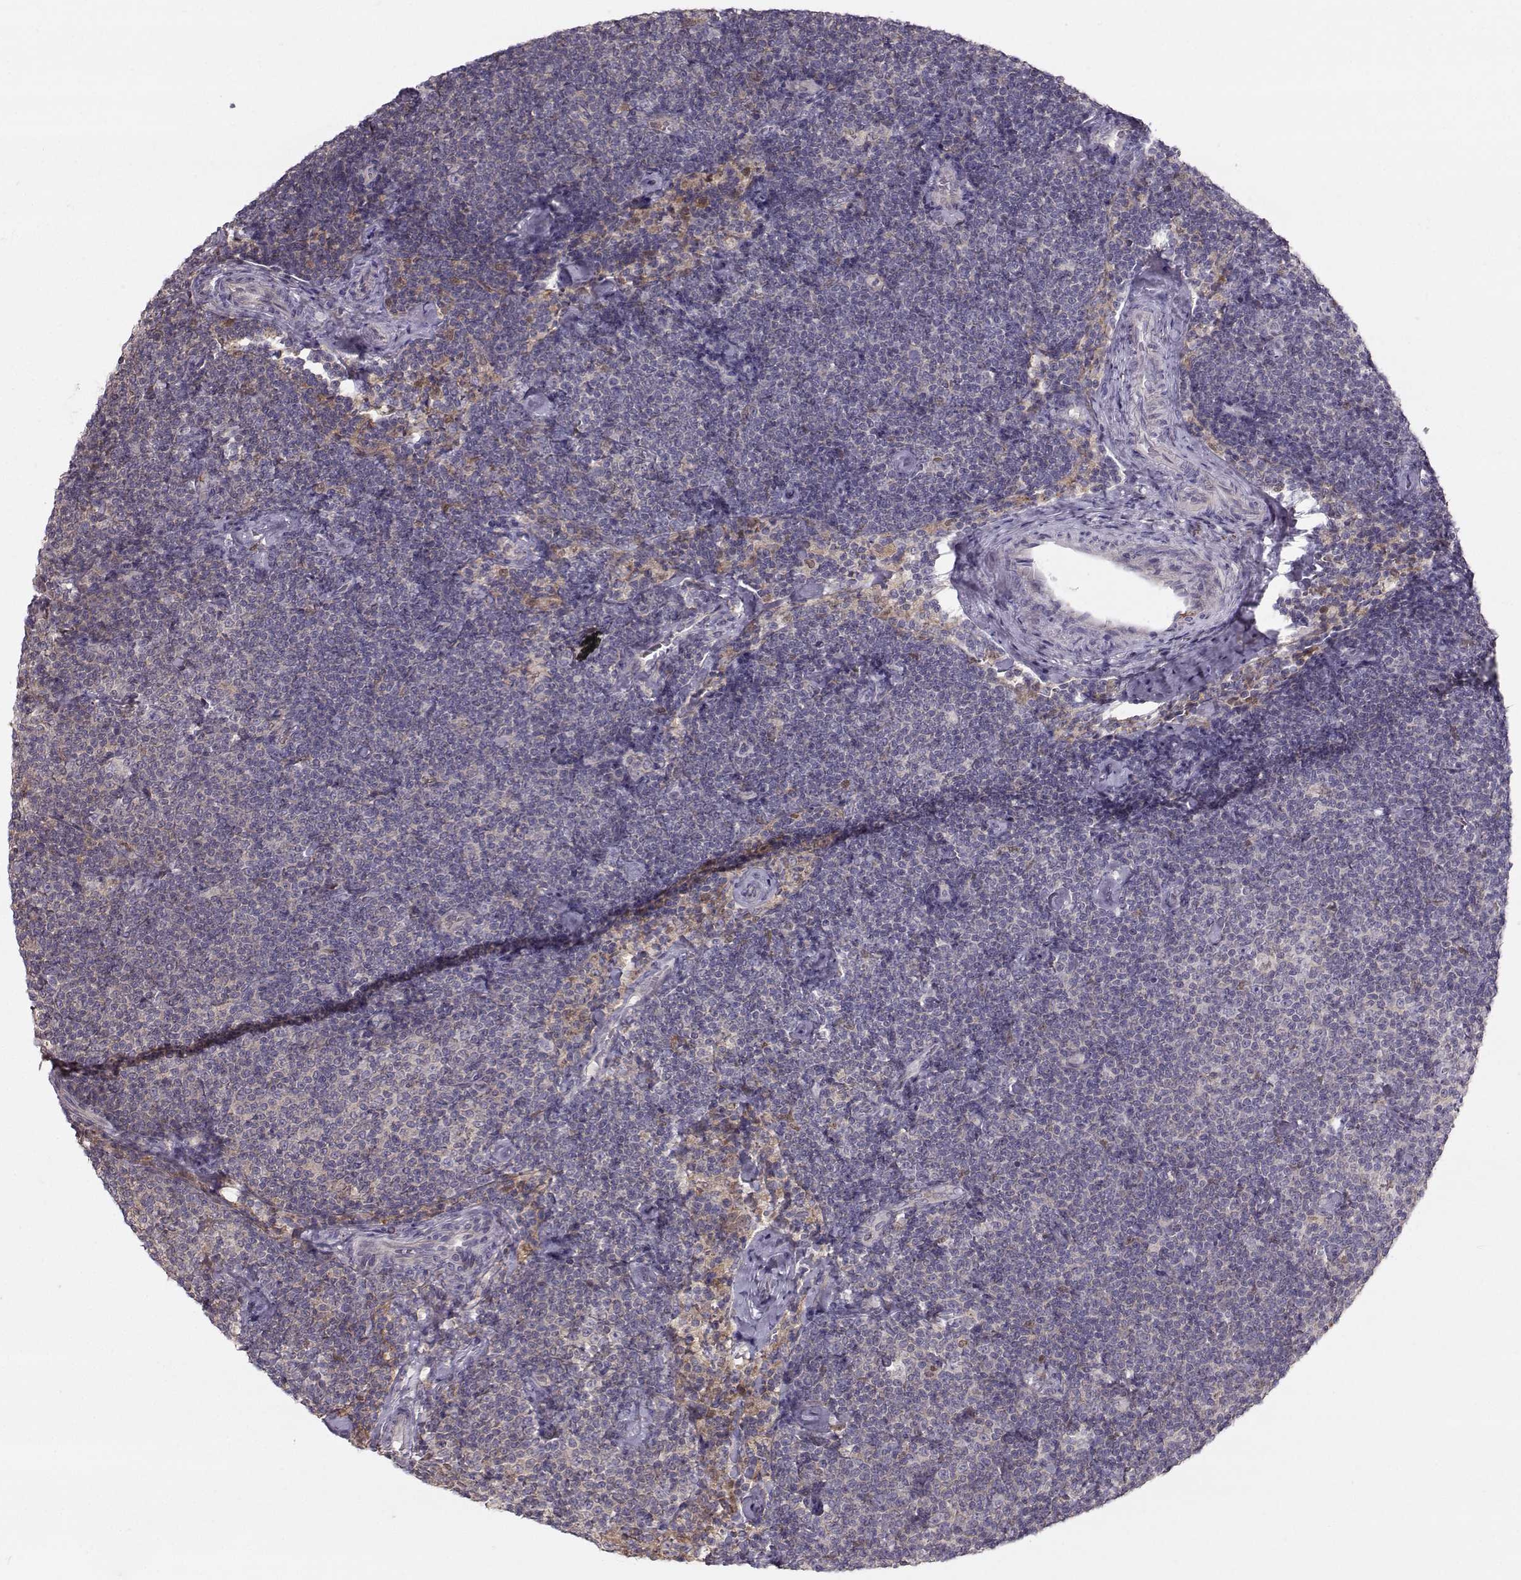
{"staining": {"intensity": "negative", "quantity": "none", "location": "none"}, "tissue": "lymphoma", "cell_type": "Tumor cells", "image_type": "cancer", "snomed": [{"axis": "morphology", "description": "Malignant lymphoma, non-Hodgkin's type, Low grade"}, {"axis": "topography", "description": "Lymph node"}], "caption": "Tumor cells are negative for brown protein staining in malignant lymphoma, non-Hodgkin's type (low-grade).", "gene": "ASB16", "patient": {"sex": "male", "age": 81}}